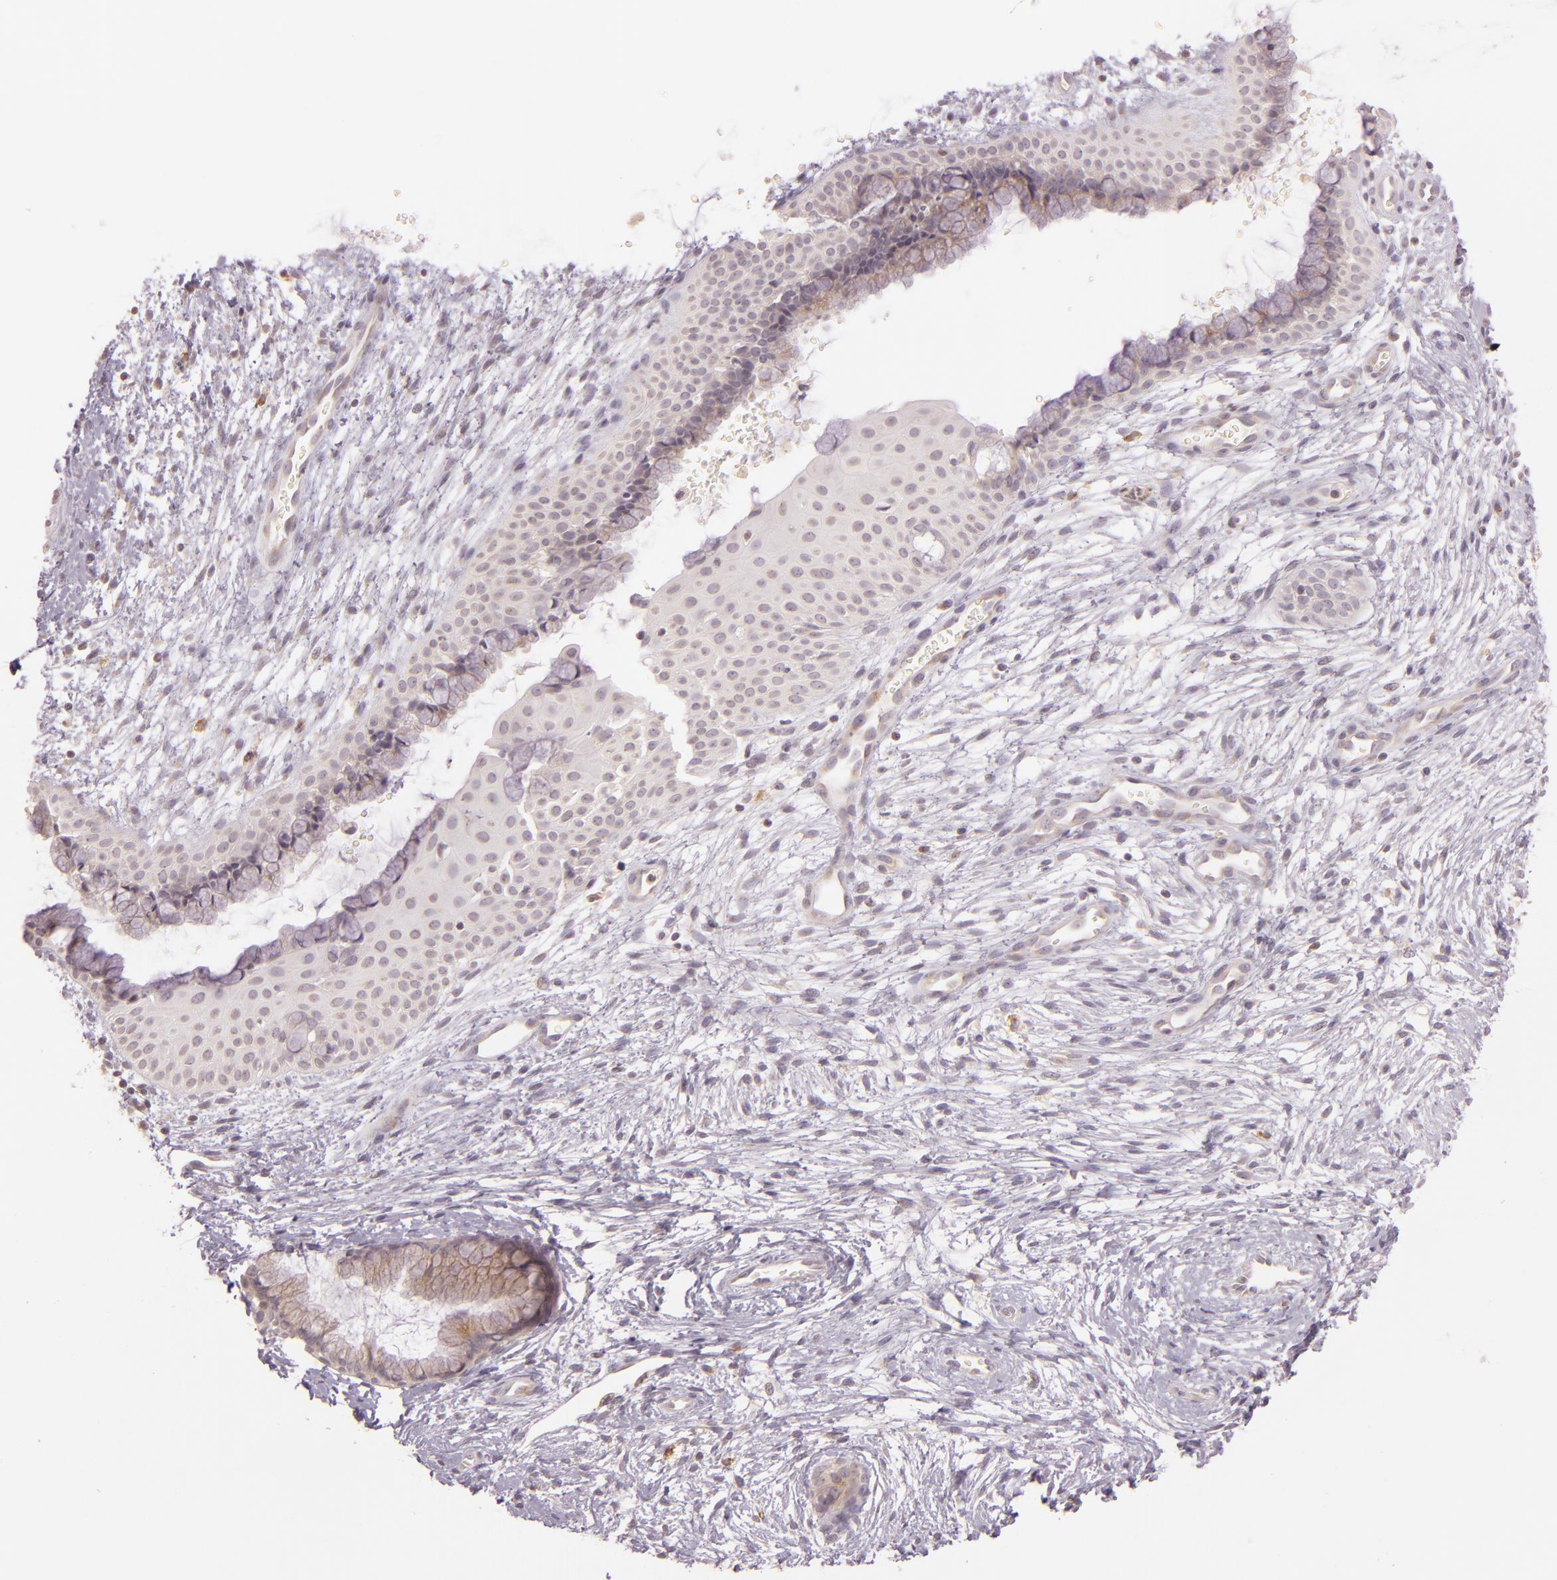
{"staining": {"intensity": "weak", "quantity": ">75%", "location": "cytoplasmic/membranous"}, "tissue": "cervix", "cell_type": "Glandular cells", "image_type": "normal", "snomed": [{"axis": "morphology", "description": "Normal tissue, NOS"}, {"axis": "topography", "description": "Cervix"}], "caption": "Immunohistochemistry (IHC) image of benign cervix stained for a protein (brown), which shows low levels of weak cytoplasmic/membranous positivity in approximately >75% of glandular cells.", "gene": "LGMN", "patient": {"sex": "female", "age": 39}}